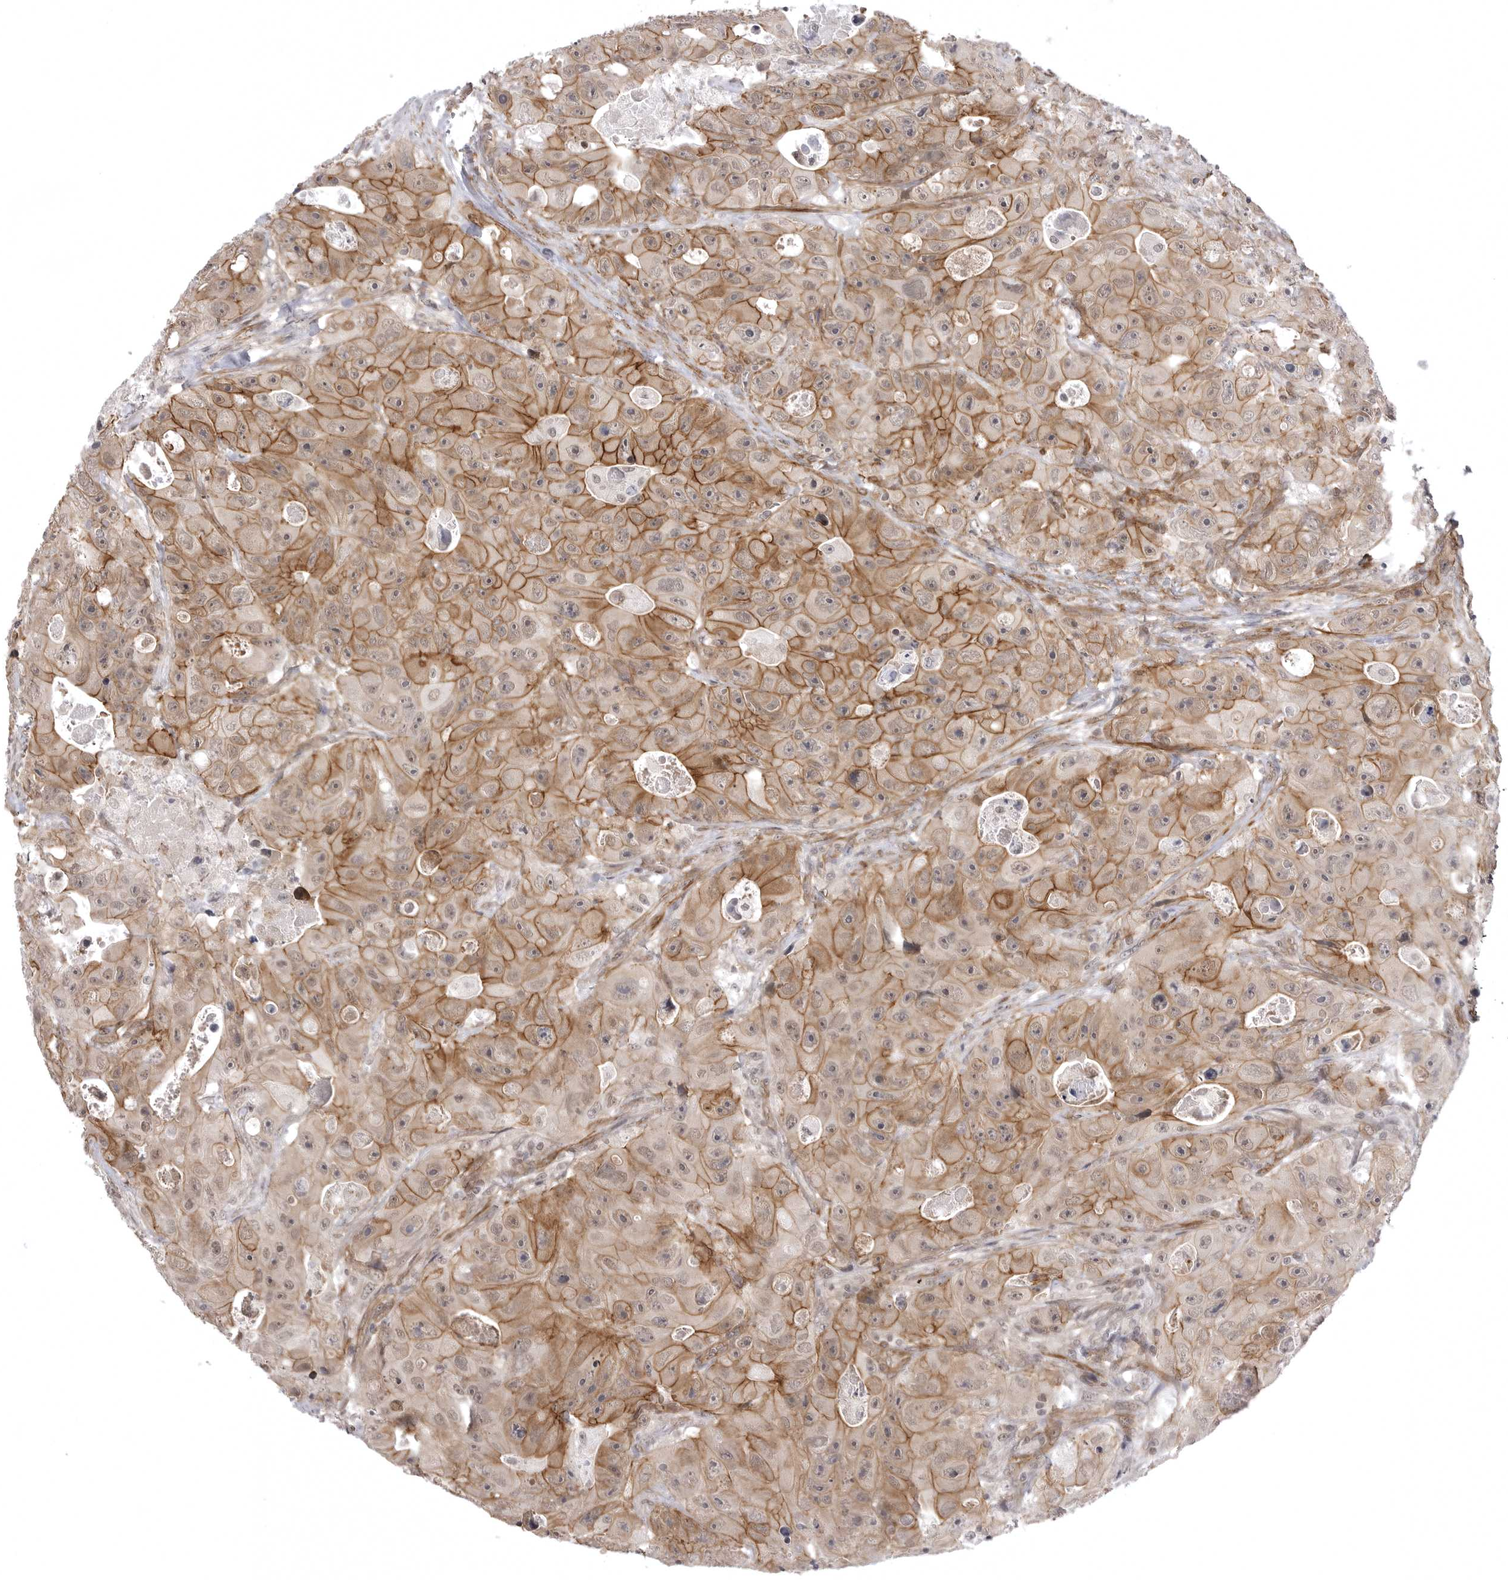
{"staining": {"intensity": "moderate", "quantity": ">75%", "location": "cytoplasmic/membranous"}, "tissue": "colorectal cancer", "cell_type": "Tumor cells", "image_type": "cancer", "snomed": [{"axis": "morphology", "description": "Adenocarcinoma, NOS"}, {"axis": "topography", "description": "Colon"}], "caption": "Human colorectal cancer (adenocarcinoma) stained for a protein (brown) shows moderate cytoplasmic/membranous positive staining in approximately >75% of tumor cells.", "gene": "SORBS1", "patient": {"sex": "female", "age": 46}}